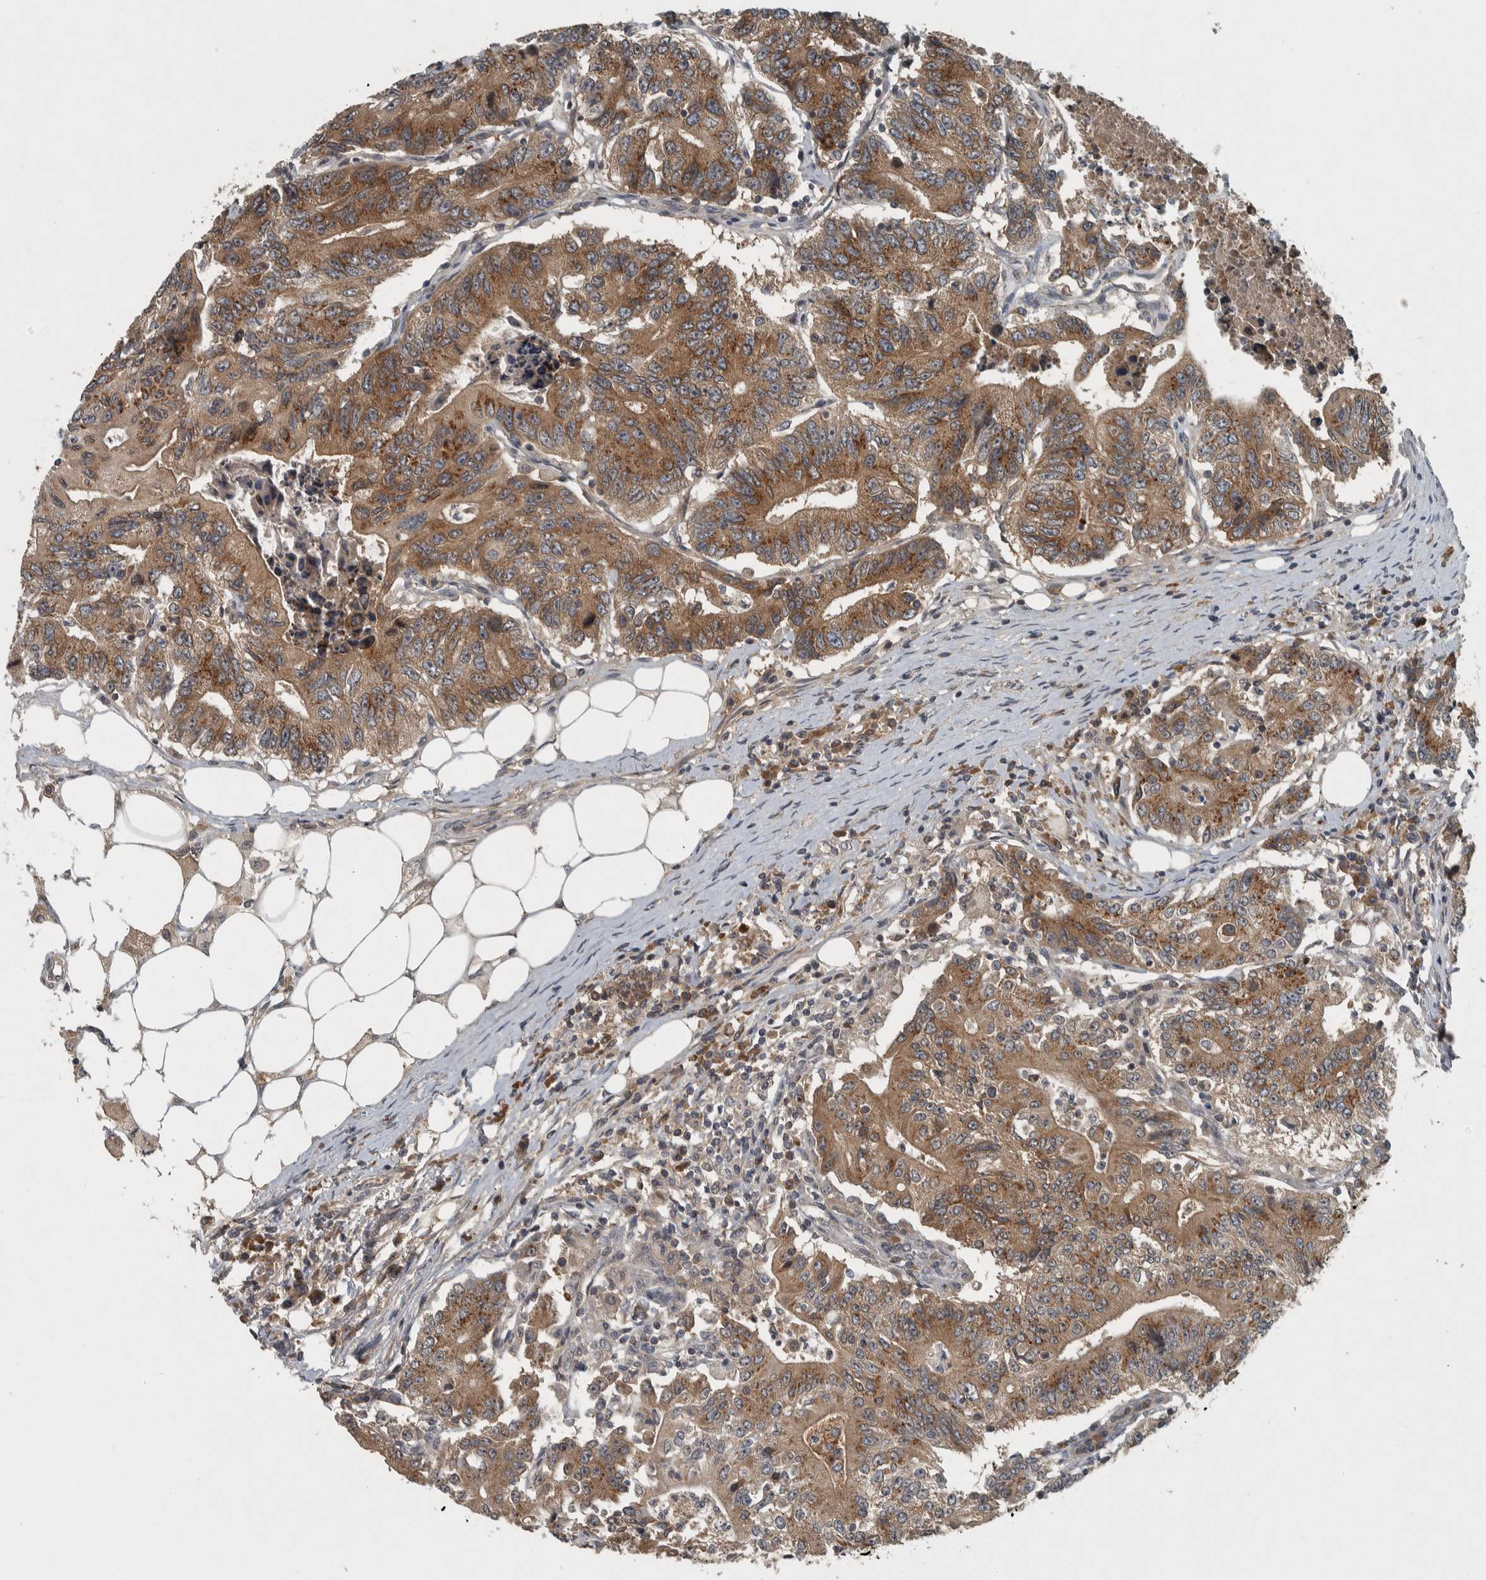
{"staining": {"intensity": "moderate", "quantity": ">75%", "location": "cytoplasmic/membranous"}, "tissue": "colorectal cancer", "cell_type": "Tumor cells", "image_type": "cancer", "snomed": [{"axis": "morphology", "description": "Adenocarcinoma, NOS"}, {"axis": "topography", "description": "Colon"}], "caption": "Colorectal cancer (adenocarcinoma) tissue displays moderate cytoplasmic/membranous staining in approximately >75% of tumor cells", "gene": "CLCN2", "patient": {"sex": "female", "age": 77}}